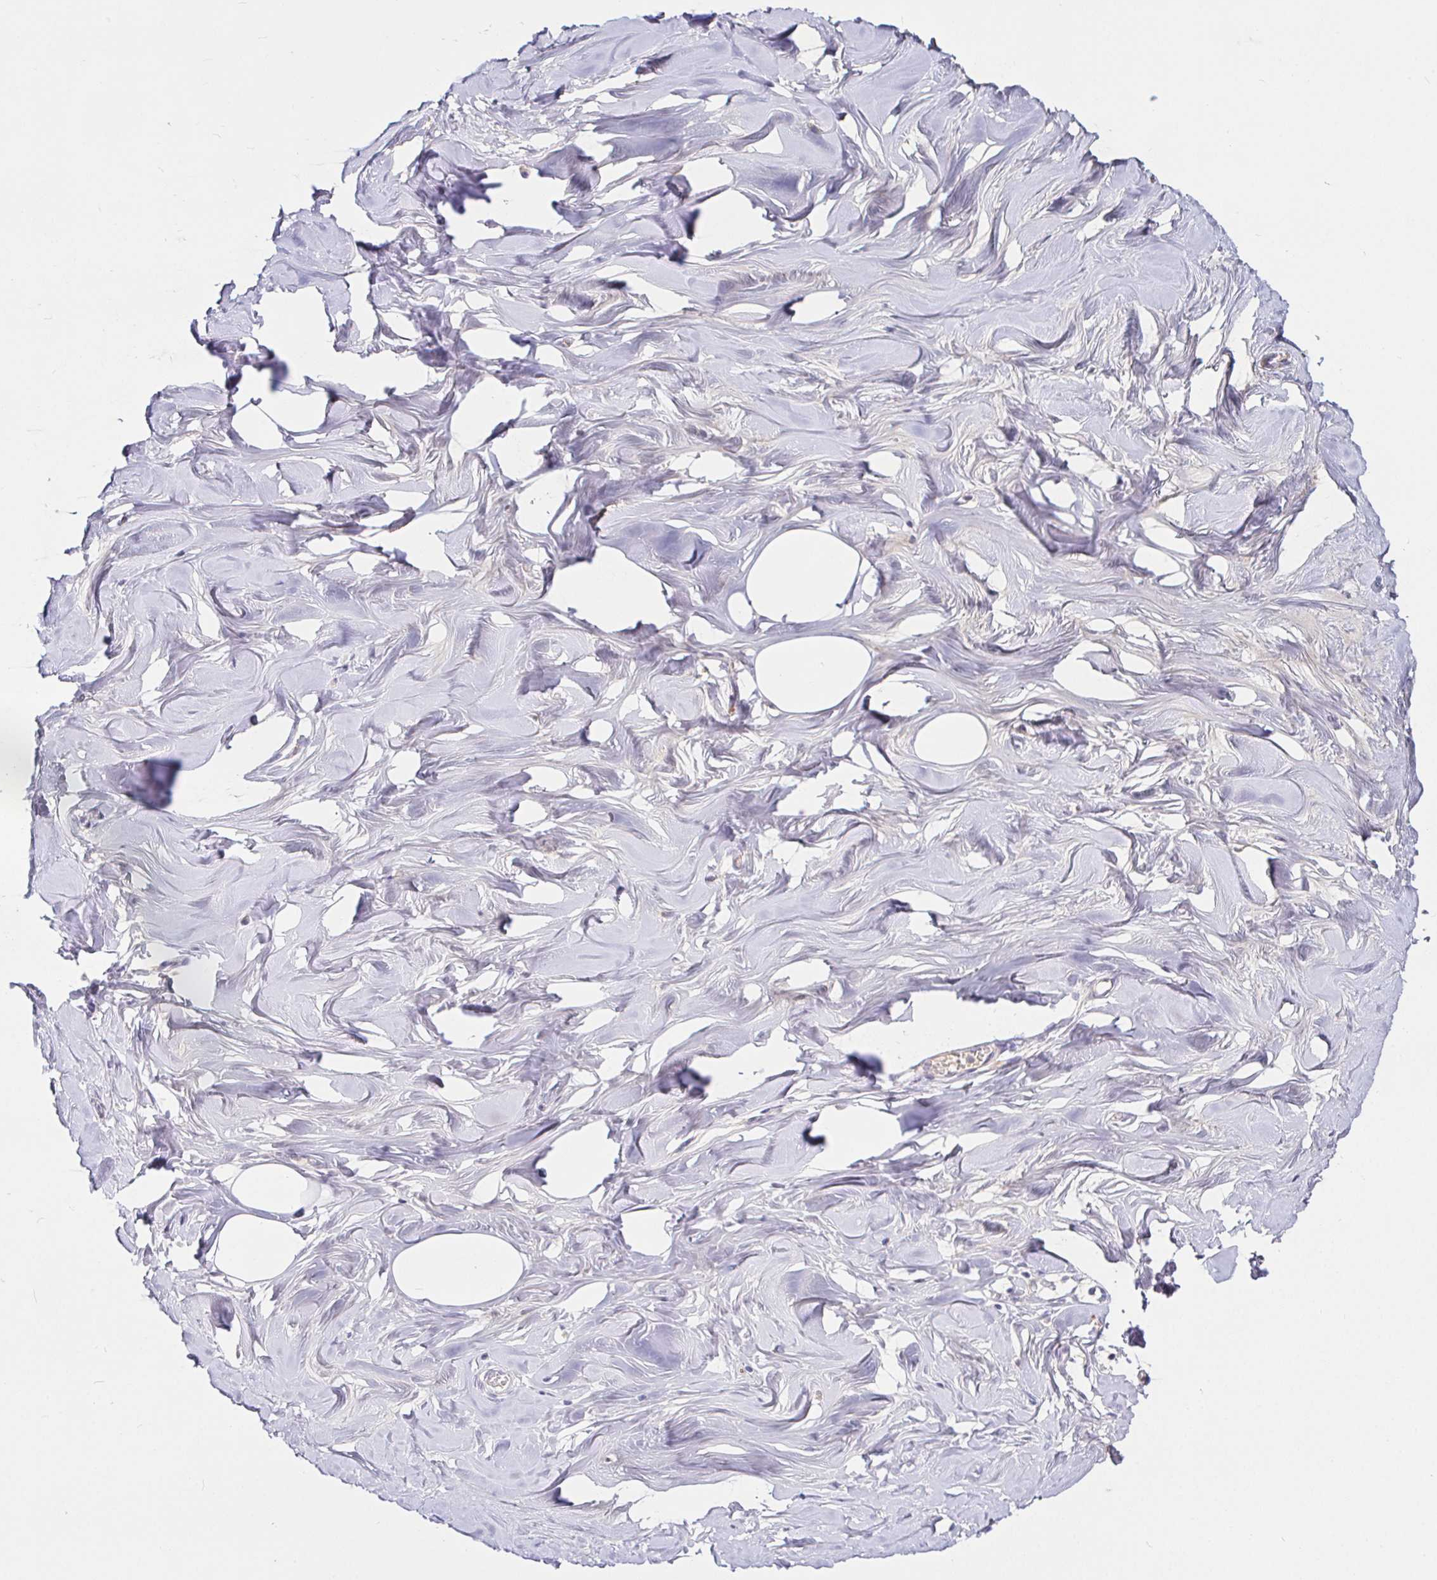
{"staining": {"intensity": "negative", "quantity": "none", "location": "none"}, "tissue": "breast", "cell_type": "Adipocytes", "image_type": "normal", "snomed": [{"axis": "morphology", "description": "Normal tissue, NOS"}, {"axis": "topography", "description": "Breast"}], "caption": "High power microscopy histopathology image of an immunohistochemistry (IHC) image of unremarkable breast, revealing no significant positivity in adipocytes. (Stains: DAB (3,3'-diaminobenzidine) immunohistochemistry with hematoxylin counter stain, Microscopy: brightfield microscopy at high magnification).", "gene": "SAA2", "patient": {"sex": "female", "age": 27}}